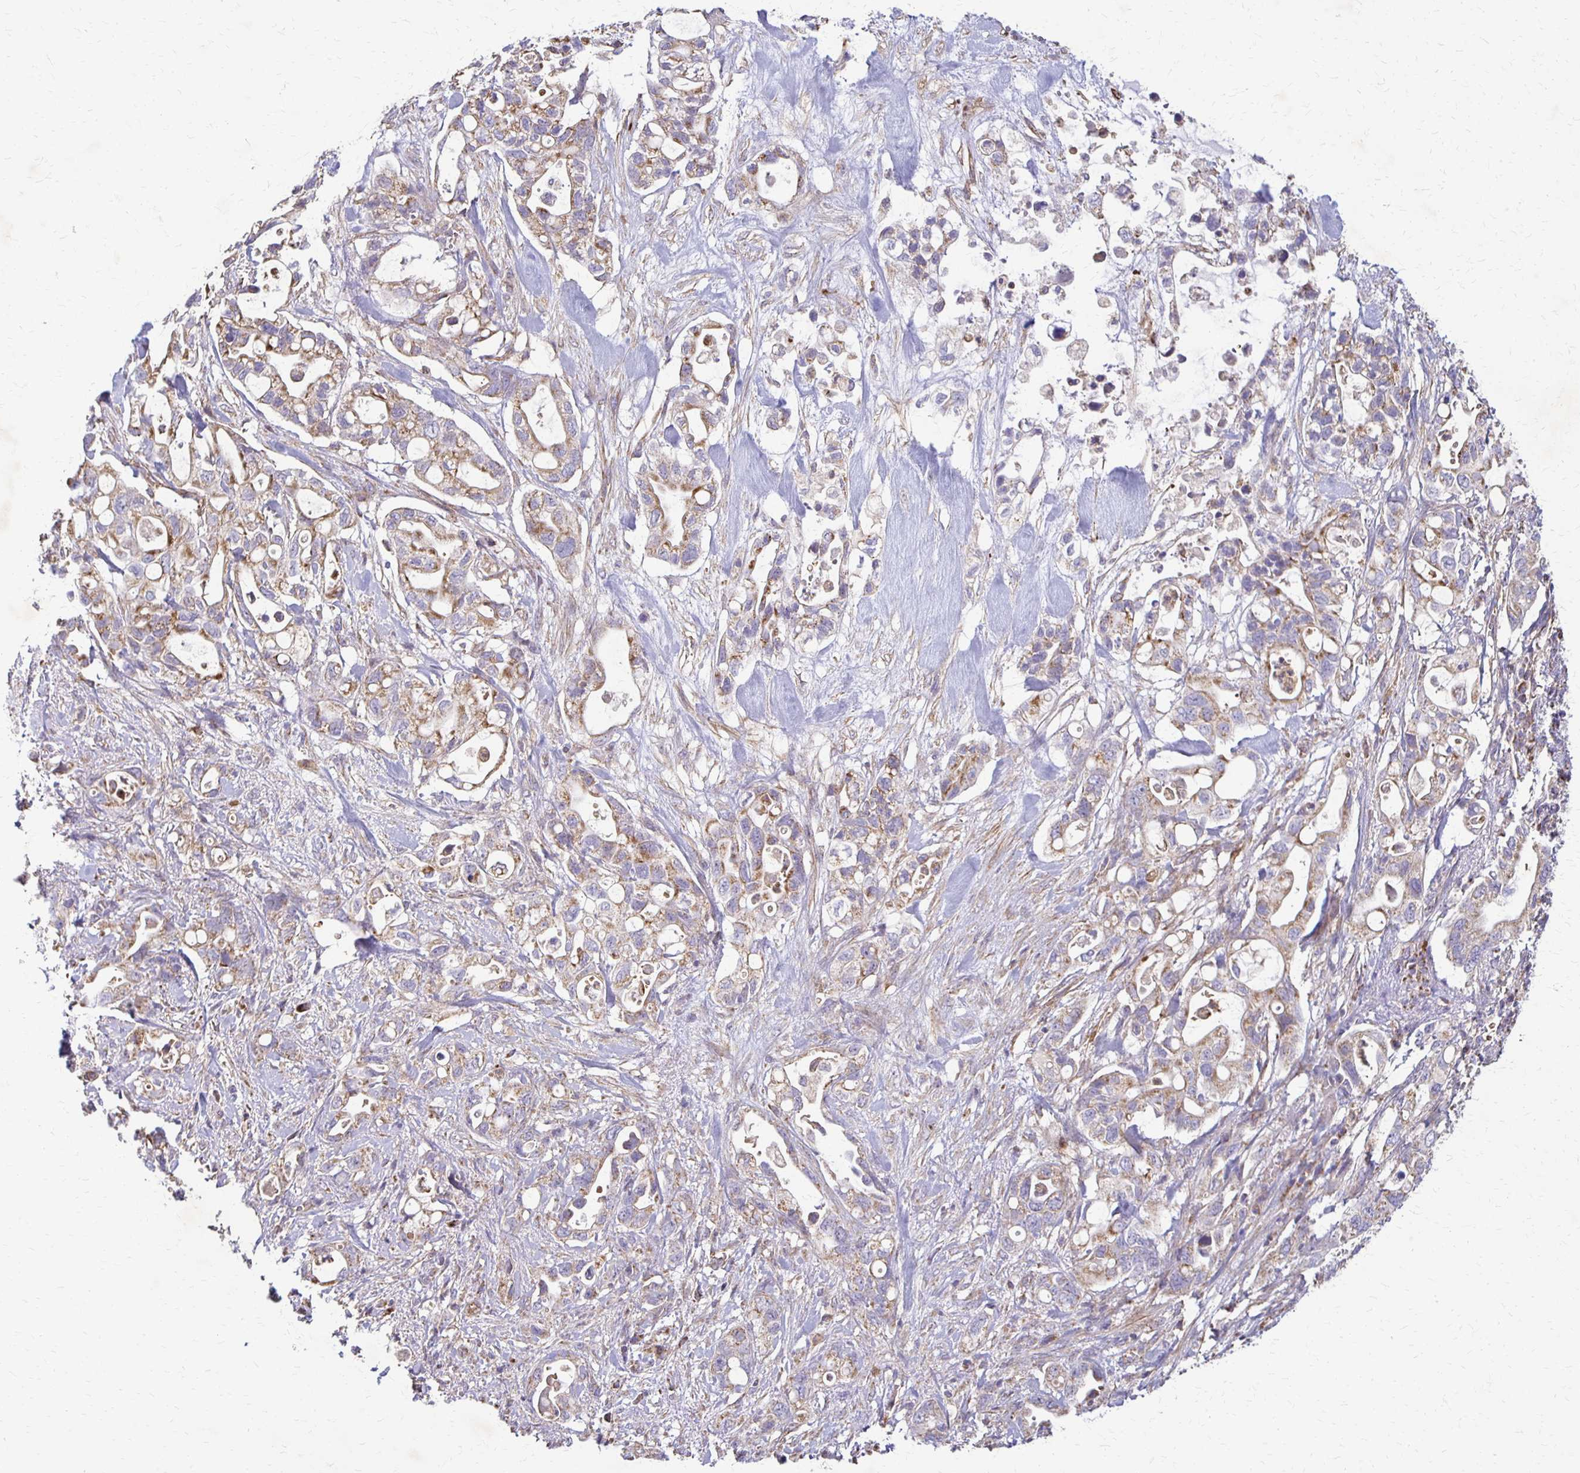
{"staining": {"intensity": "weak", "quantity": "25%-75%", "location": "cytoplasmic/membranous"}, "tissue": "pancreatic cancer", "cell_type": "Tumor cells", "image_type": "cancer", "snomed": [{"axis": "morphology", "description": "Adenocarcinoma, NOS"}, {"axis": "topography", "description": "Pancreas"}], "caption": "Human adenocarcinoma (pancreatic) stained for a protein (brown) shows weak cytoplasmic/membranous positive expression in approximately 25%-75% of tumor cells.", "gene": "EIF4EBP2", "patient": {"sex": "female", "age": 72}}